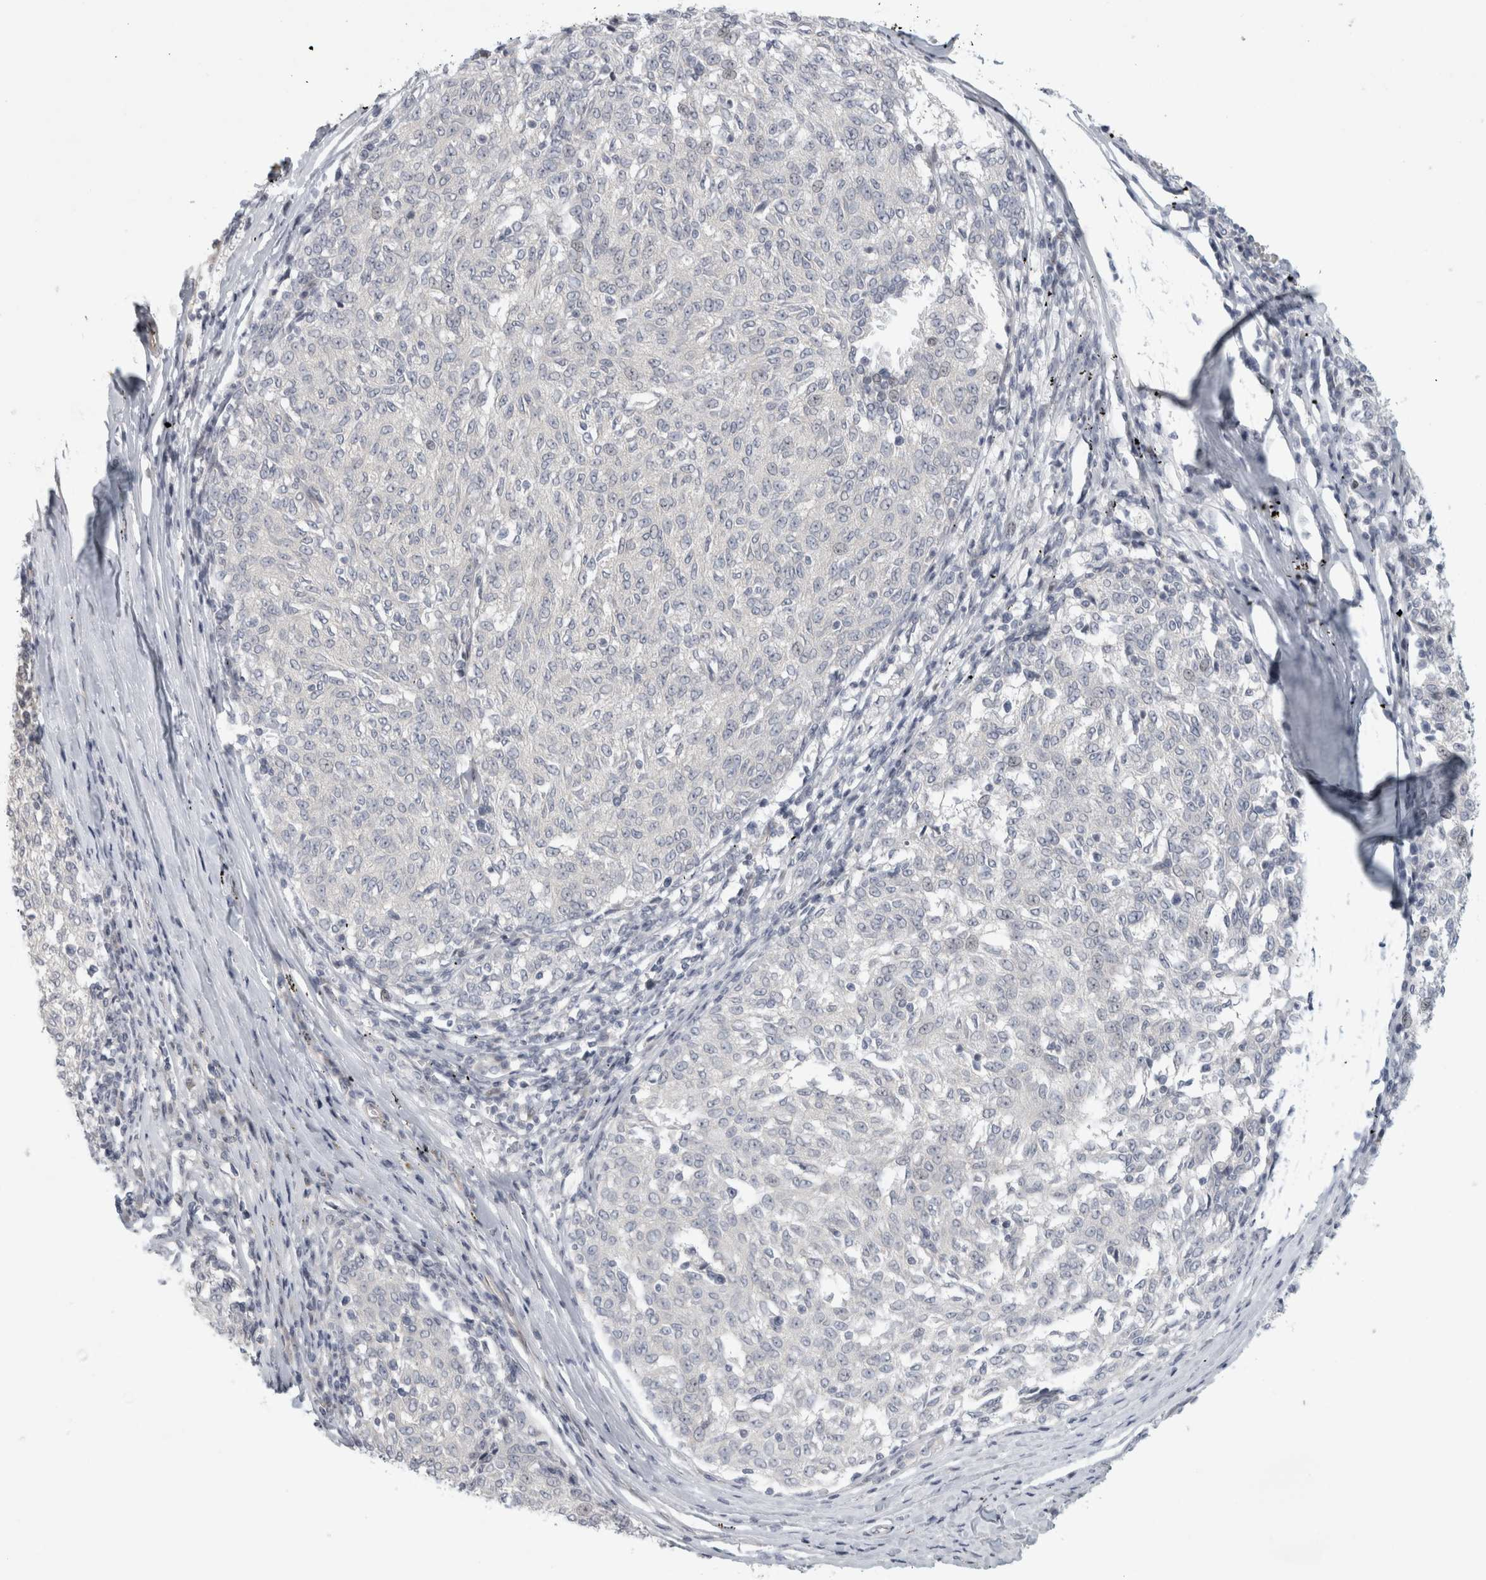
{"staining": {"intensity": "negative", "quantity": "none", "location": "none"}, "tissue": "melanoma", "cell_type": "Tumor cells", "image_type": "cancer", "snomed": [{"axis": "morphology", "description": "Malignant melanoma, NOS"}, {"axis": "topography", "description": "Skin"}], "caption": "Tumor cells are negative for brown protein staining in malignant melanoma.", "gene": "UTP25", "patient": {"sex": "female", "age": 72}}